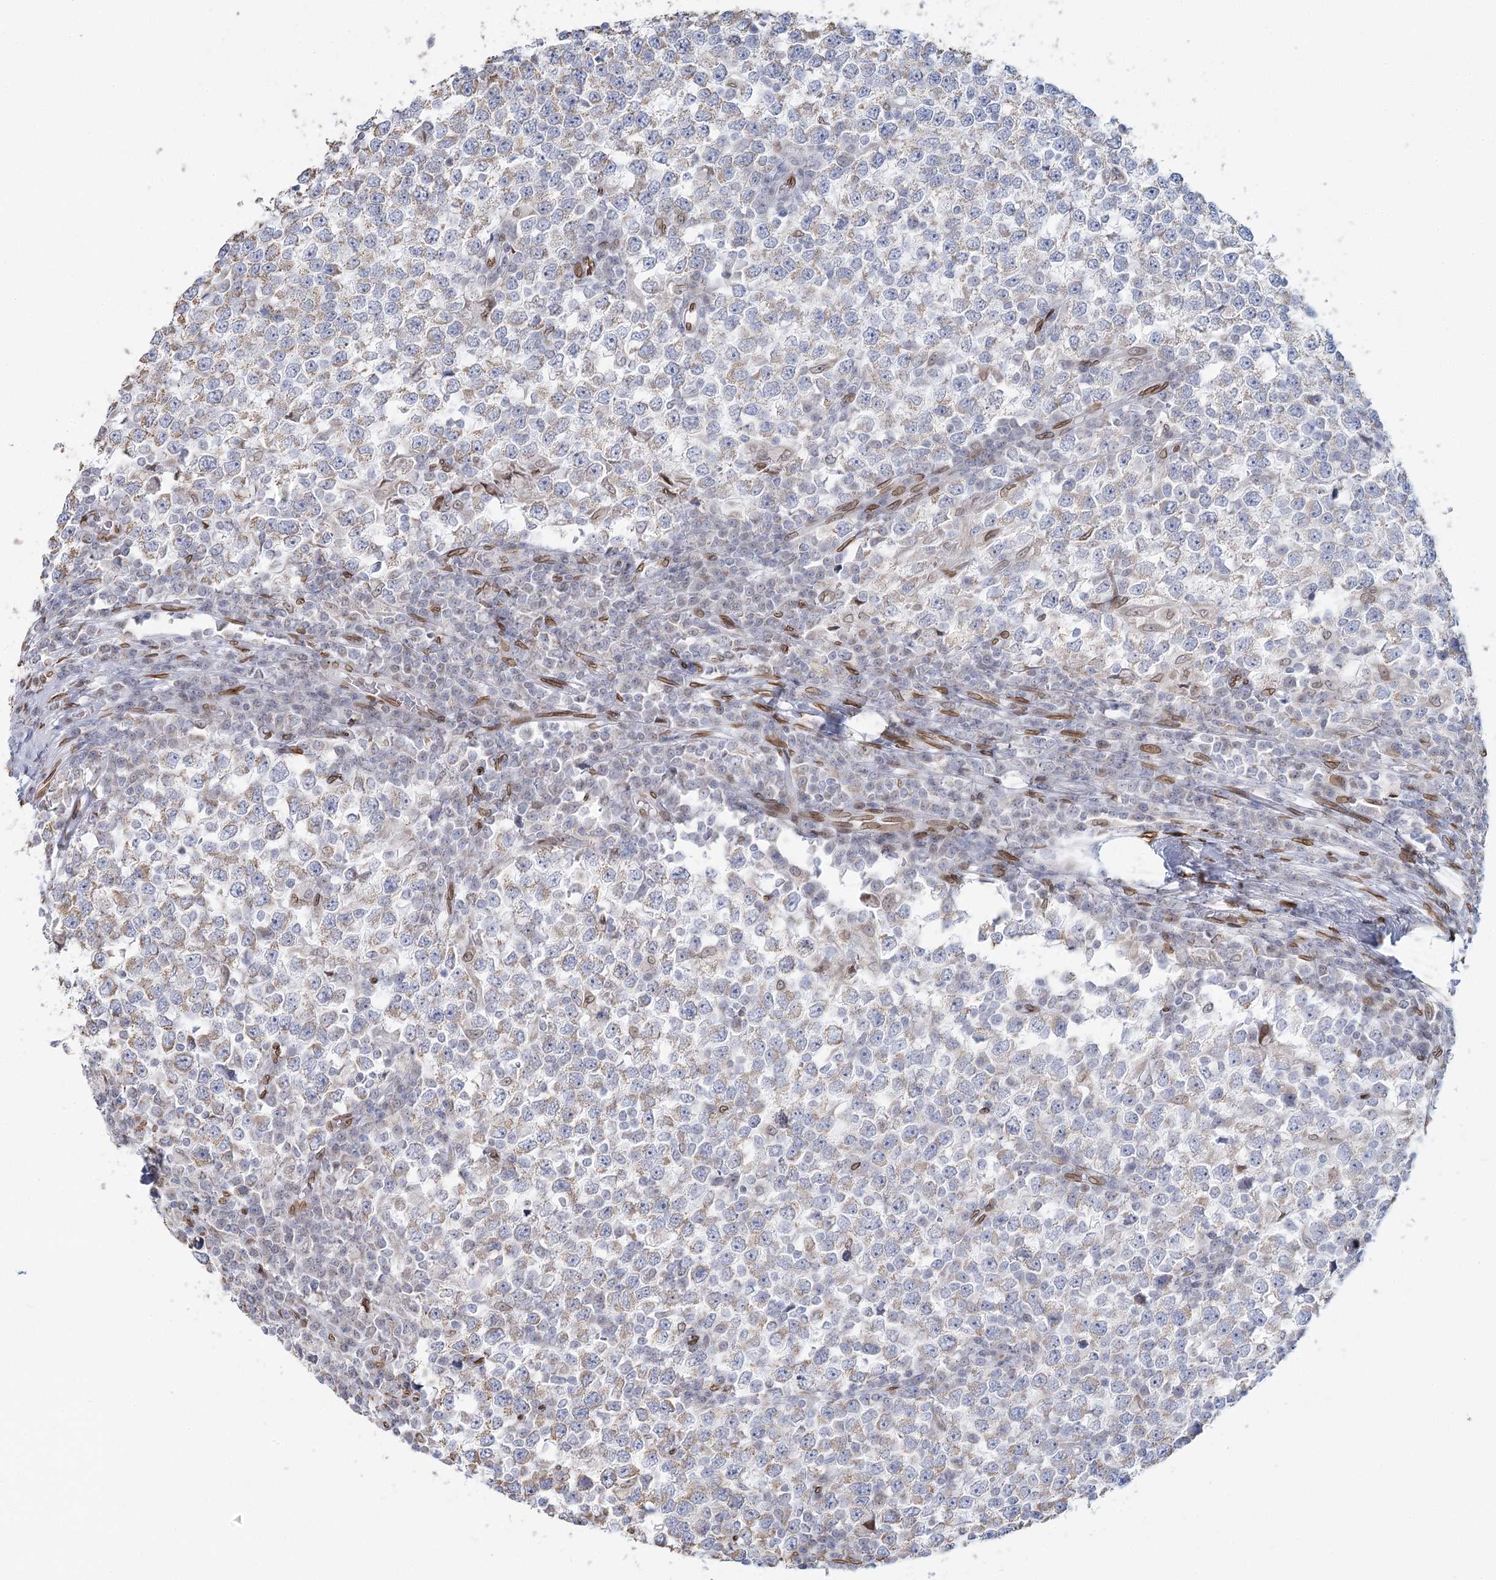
{"staining": {"intensity": "negative", "quantity": "none", "location": "none"}, "tissue": "testis cancer", "cell_type": "Tumor cells", "image_type": "cancer", "snomed": [{"axis": "morphology", "description": "Seminoma, NOS"}, {"axis": "topography", "description": "Testis"}], "caption": "Immunohistochemistry (IHC) histopathology image of human testis cancer (seminoma) stained for a protein (brown), which reveals no positivity in tumor cells.", "gene": "VWA5A", "patient": {"sex": "male", "age": 65}}